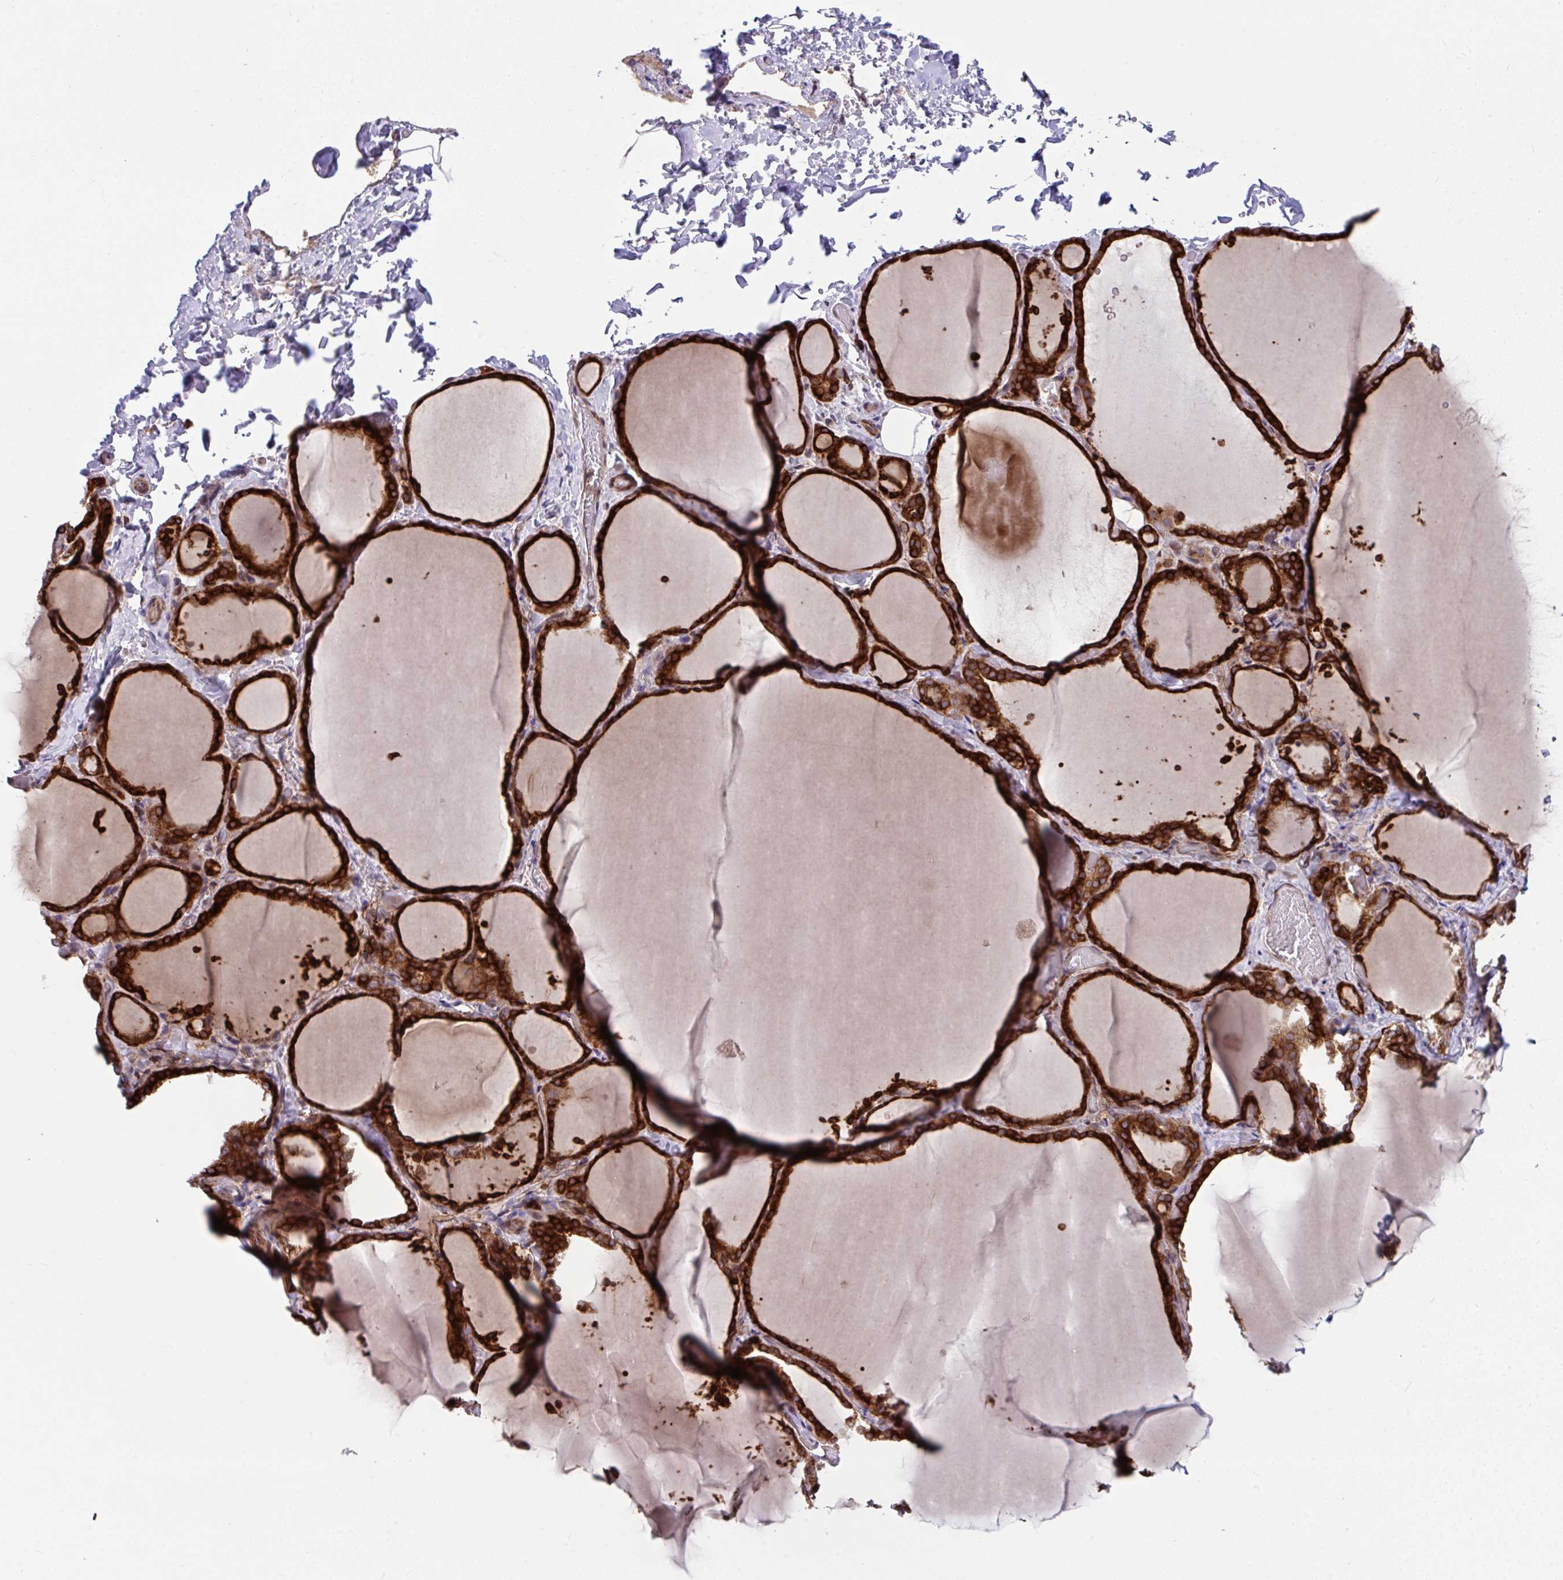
{"staining": {"intensity": "strong", "quantity": ">75%", "location": "cytoplasmic/membranous"}, "tissue": "thyroid gland", "cell_type": "Glandular cells", "image_type": "normal", "snomed": [{"axis": "morphology", "description": "Normal tissue, NOS"}, {"axis": "topography", "description": "Thyroid gland"}], "caption": "Immunohistochemistry of unremarkable thyroid gland demonstrates high levels of strong cytoplasmic/membranous staining in about >75% of glandular cells.", "gene": "STIM2", "patient": {"sex": "female", "age": 22}}